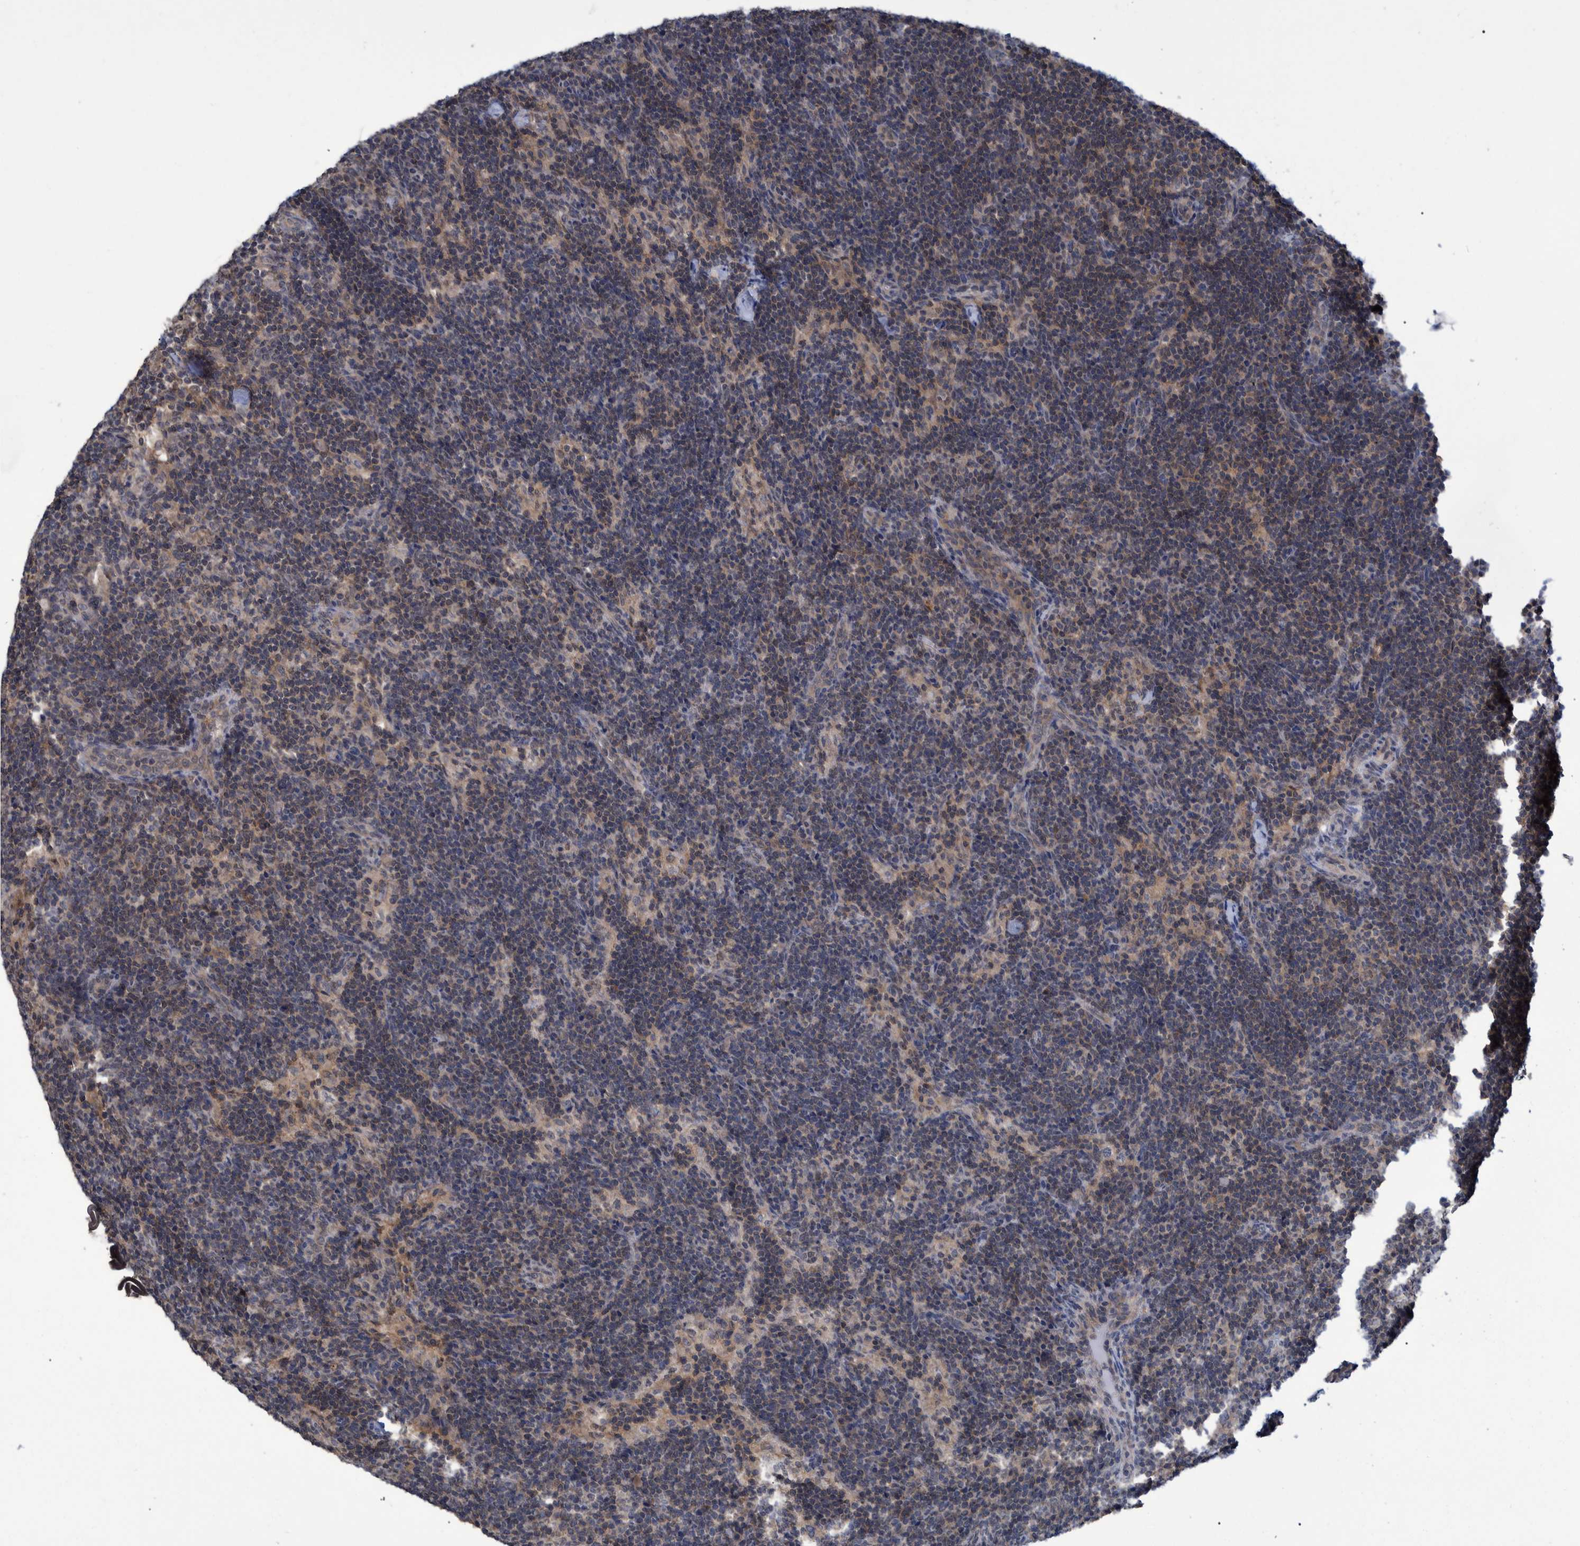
{"staining": {"intensity": "moderate", "quantity": "25%-75%", "location": "cytoplasmic/membranous"}, "tissue": "lymph node", "cell_type": "Germinal center cells", "image_type": "normal", "snomed": [{"axis": "morphology", "description": "Normal tissue, NOS"}, {"axis": "topography", "description": "Lymph node"}], "caption": "High-power microscopy captured an IHC micrograph of unremarkable lymph node, revealing moderate cytoplasmic/membranous positivity in about 25%-75% of germinal center cells.", "gene": "PCYT2", "patient": {"sex": "female", "age": 22}}